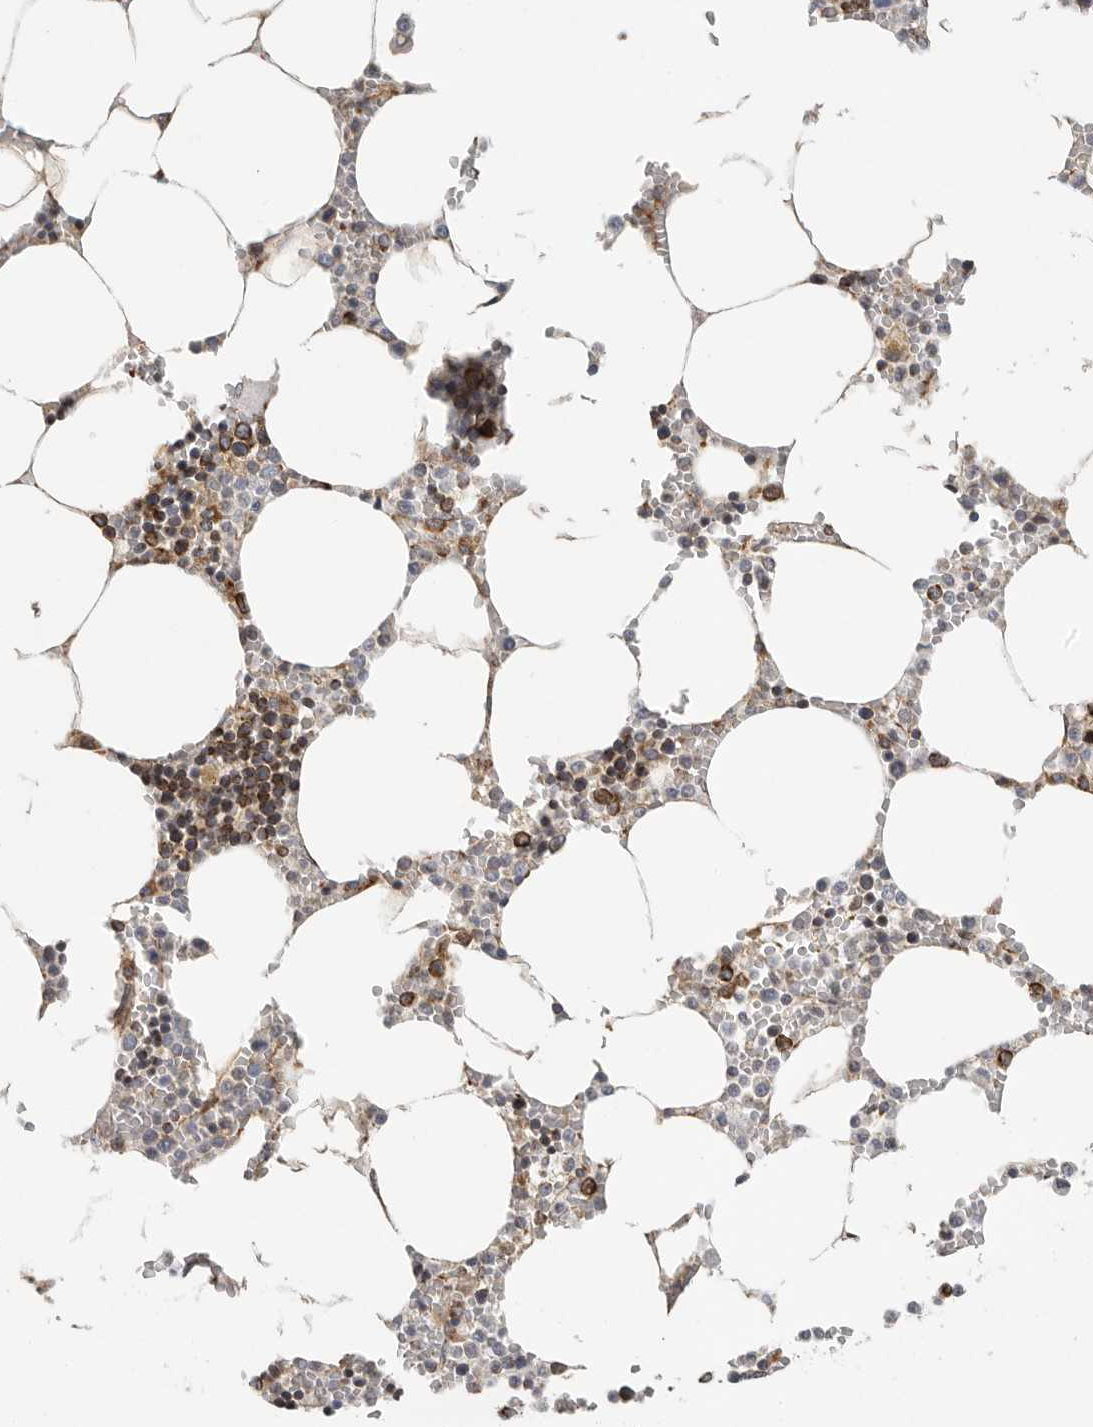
{"staining": {"intensity": "strong", "quantity": ">75%", "location": "cytoplasmic/membranous"}, "tissue": "bone marrow", "cell_type": "Hematopoietic cells", "image_type": "normal", "snomed": [{"axis": "morphology", "description": "Normal tissue, NOS"}, {"axis": "topography", "description": "Bone marrow"}], "caption": "Immunohistochemical staining of benign human bone marrow demonstrates >75% levels of strong cytoplasmic/membranous protein expression in approximately >75% of hematopoietic cells. (IHC, brightfield microscopy, high magnification).", "gene": "FKBP8", "patient": {"sex": "male", "age": 70}}